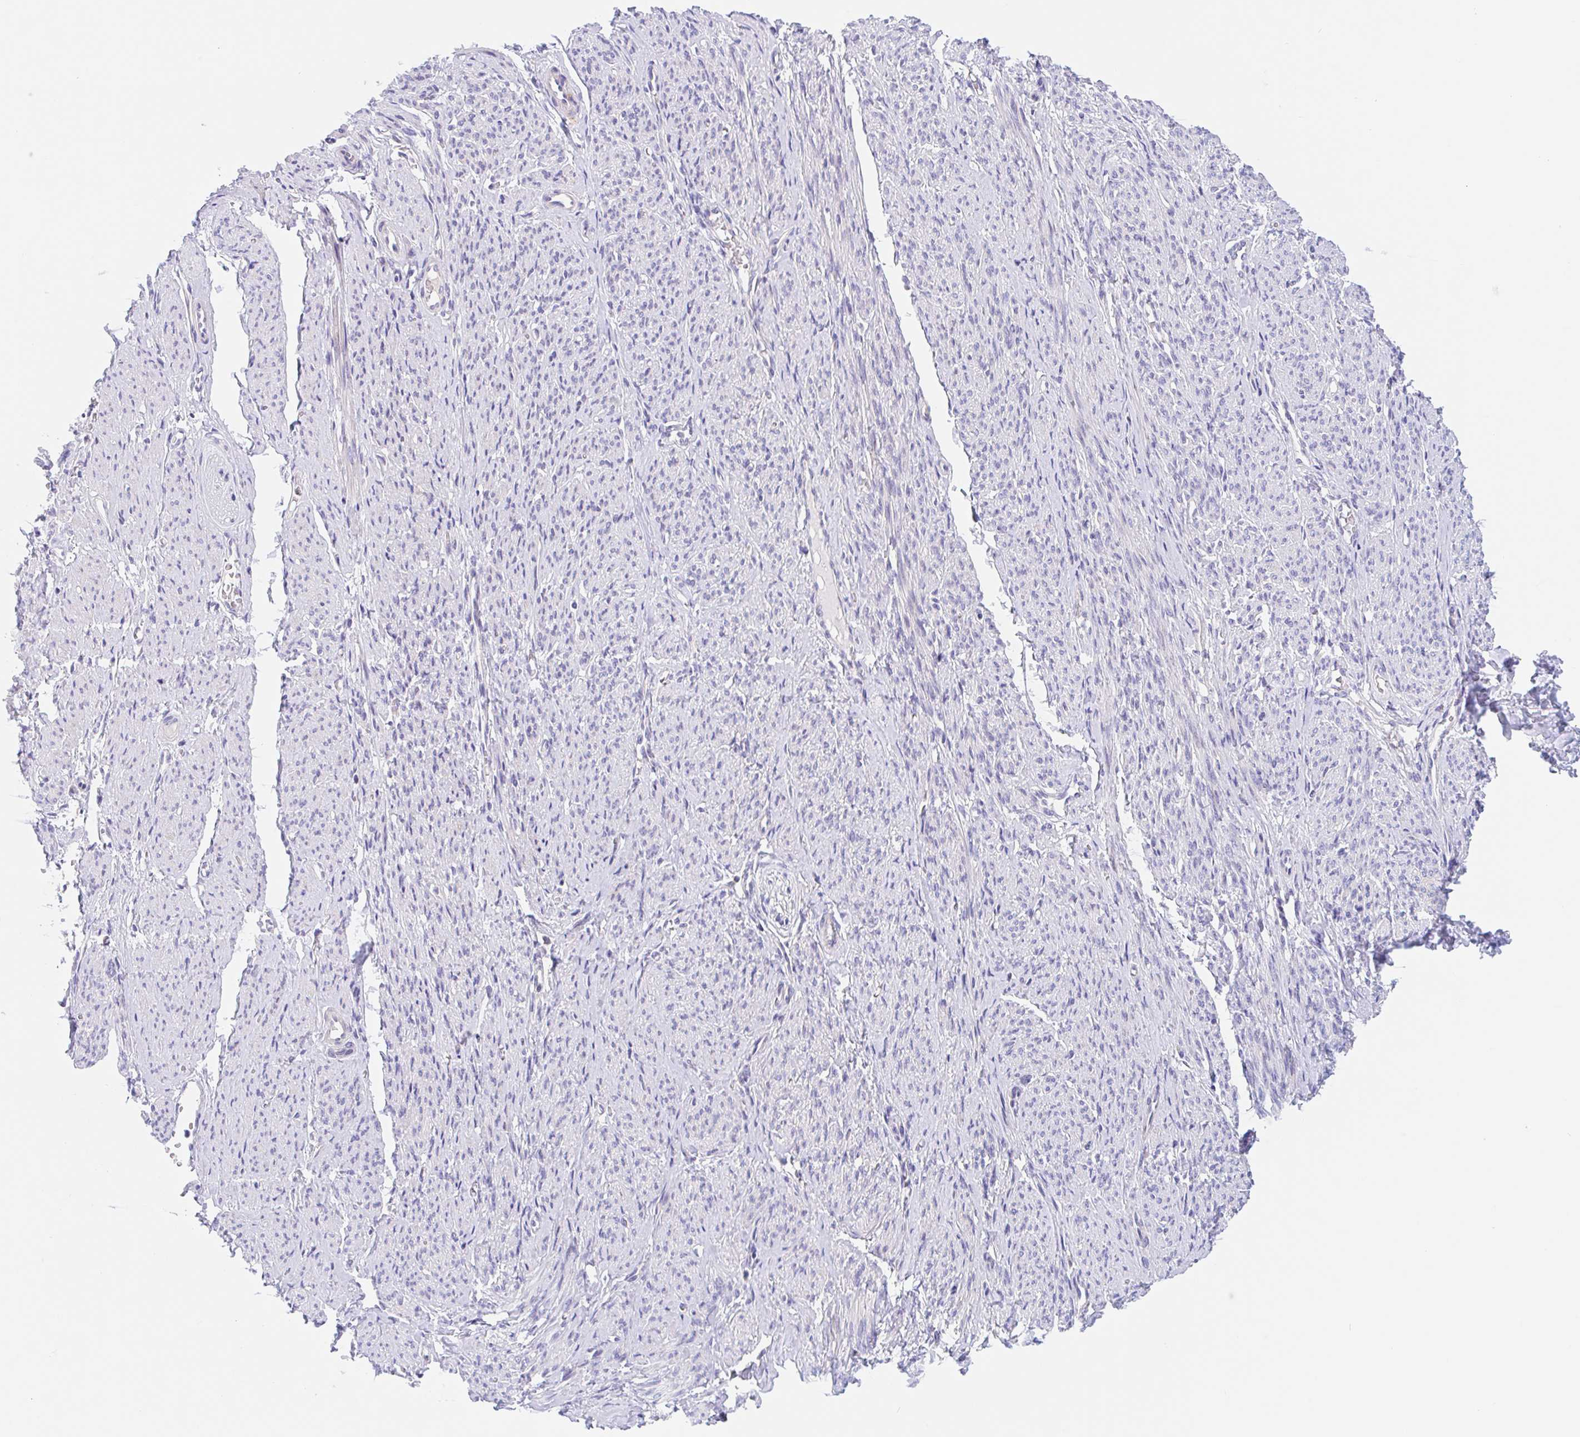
{"staining": {"intensity": "negative", "quantity": "none", "location": "none"}, "tissue": "smooth muscle", "cell_type": "Smooth muscle cells", "image_type": "normal", "snomed": [{"axis": "morphology", "description": "Normal tissue, NOS"}, {"axis": "topography", "description": "Smooth muscle"}], "caption": "IHC of benign smooth muscle shows no expression in smooth muscle cells. (Immunohistochemistry (ihc), brightfield microscopy, high magnification).", "gene": "TMEM86A", "patient": {"sex": "female", "age": 65}}